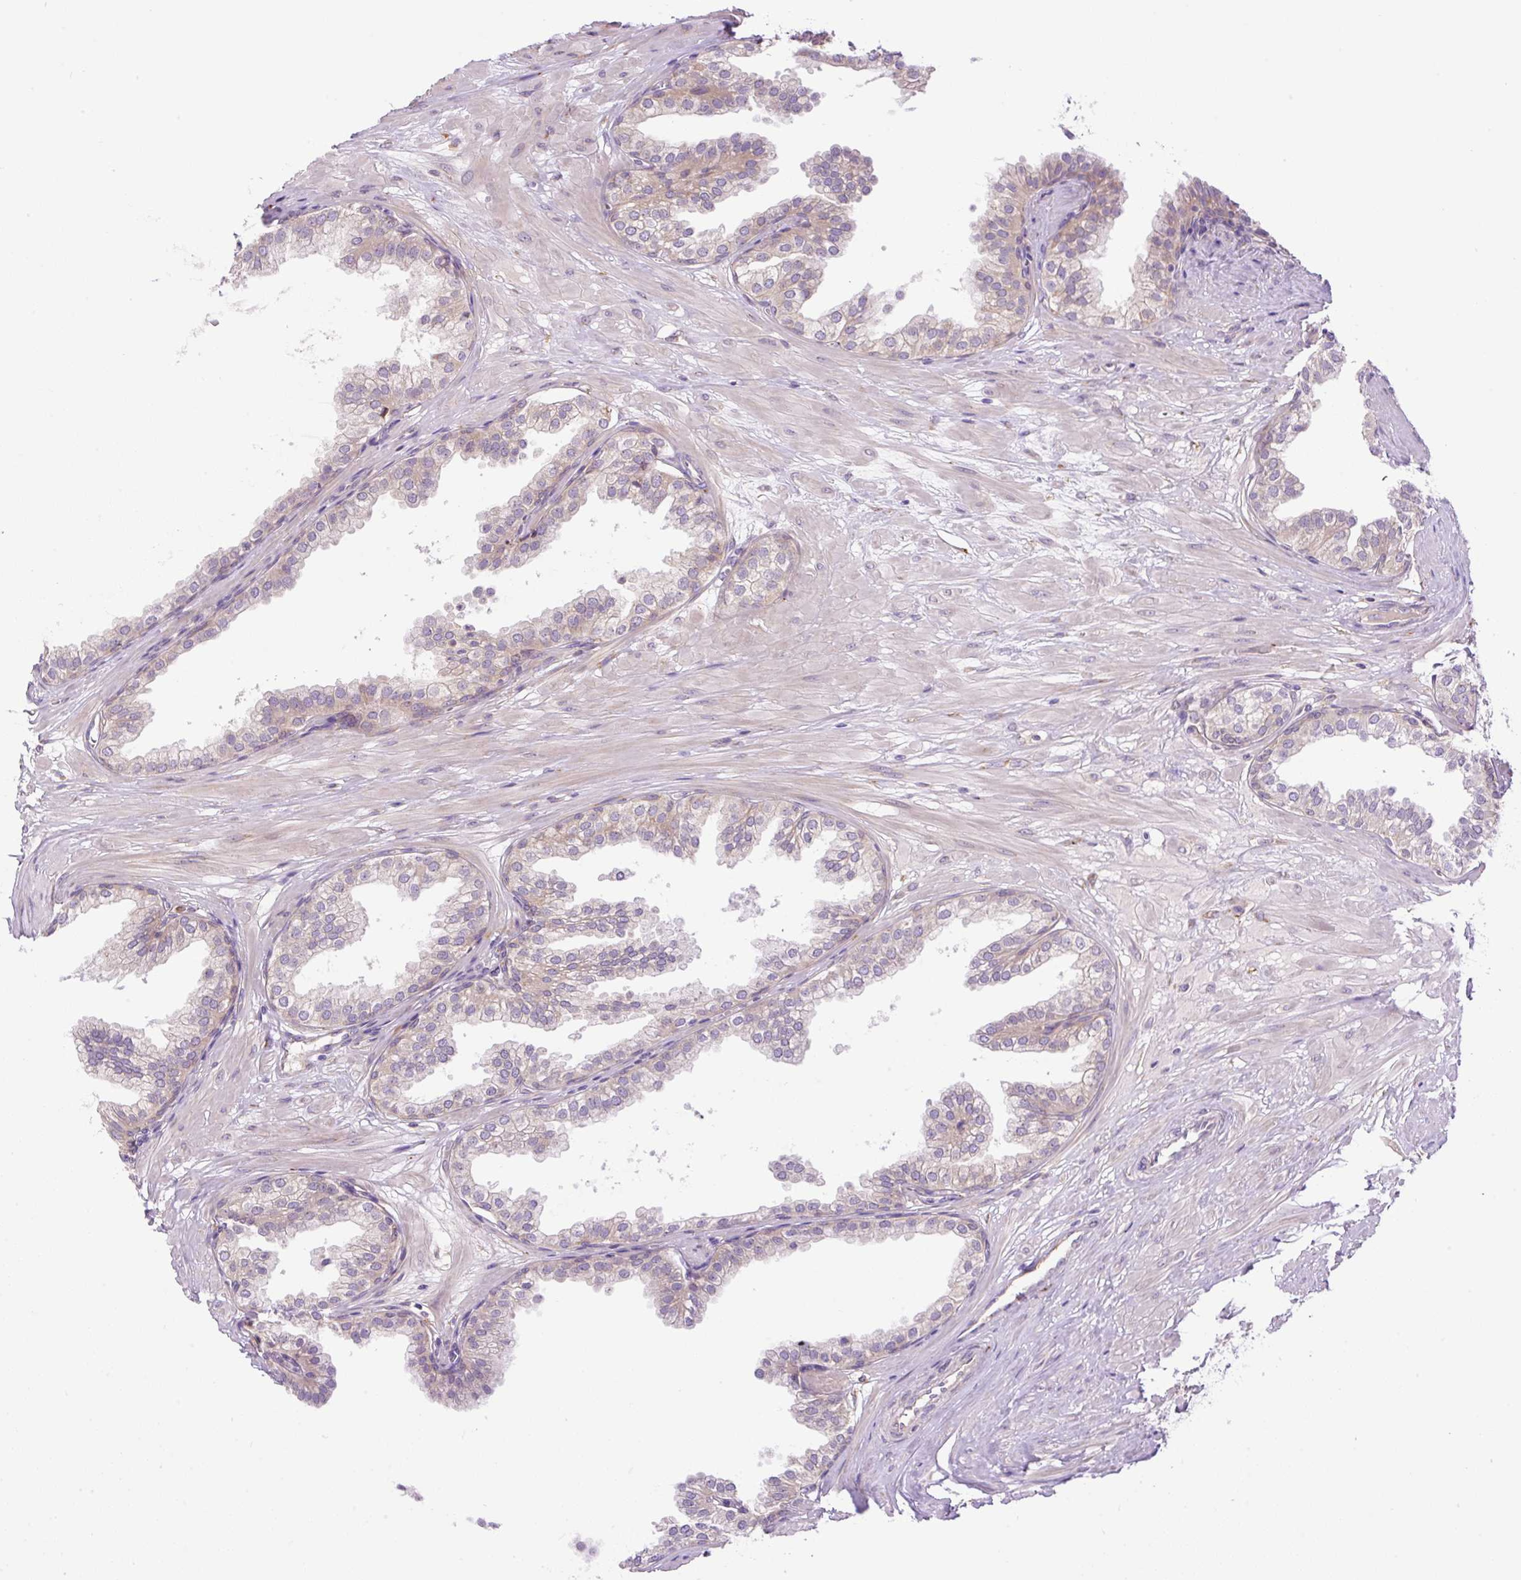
{"staining": {"intensity": "weak", "quantity": "25%-75%", "location": "cytoplasmic/membranous"}, "tissue": "prostate", "cell_type": "Glandular cells", "image_type": "normal", "snomed": [{"axis": "morphology", "description": "Normal tissue, NOS"}, {"axis": "topography", "description": "Prostate"}, {"axis": "topography", "description": "Peripheral nerve tissue"}], "caption": "An immunohistochemistry (IHC) photomicrograph of unremarkable tissue is shown. Protein staining in brown shows weak cytoplasmic/membranous positivity in prostate within glandular cells.", "gene": "POFUT1", "patient": {"sex": "male", "age": 55}}